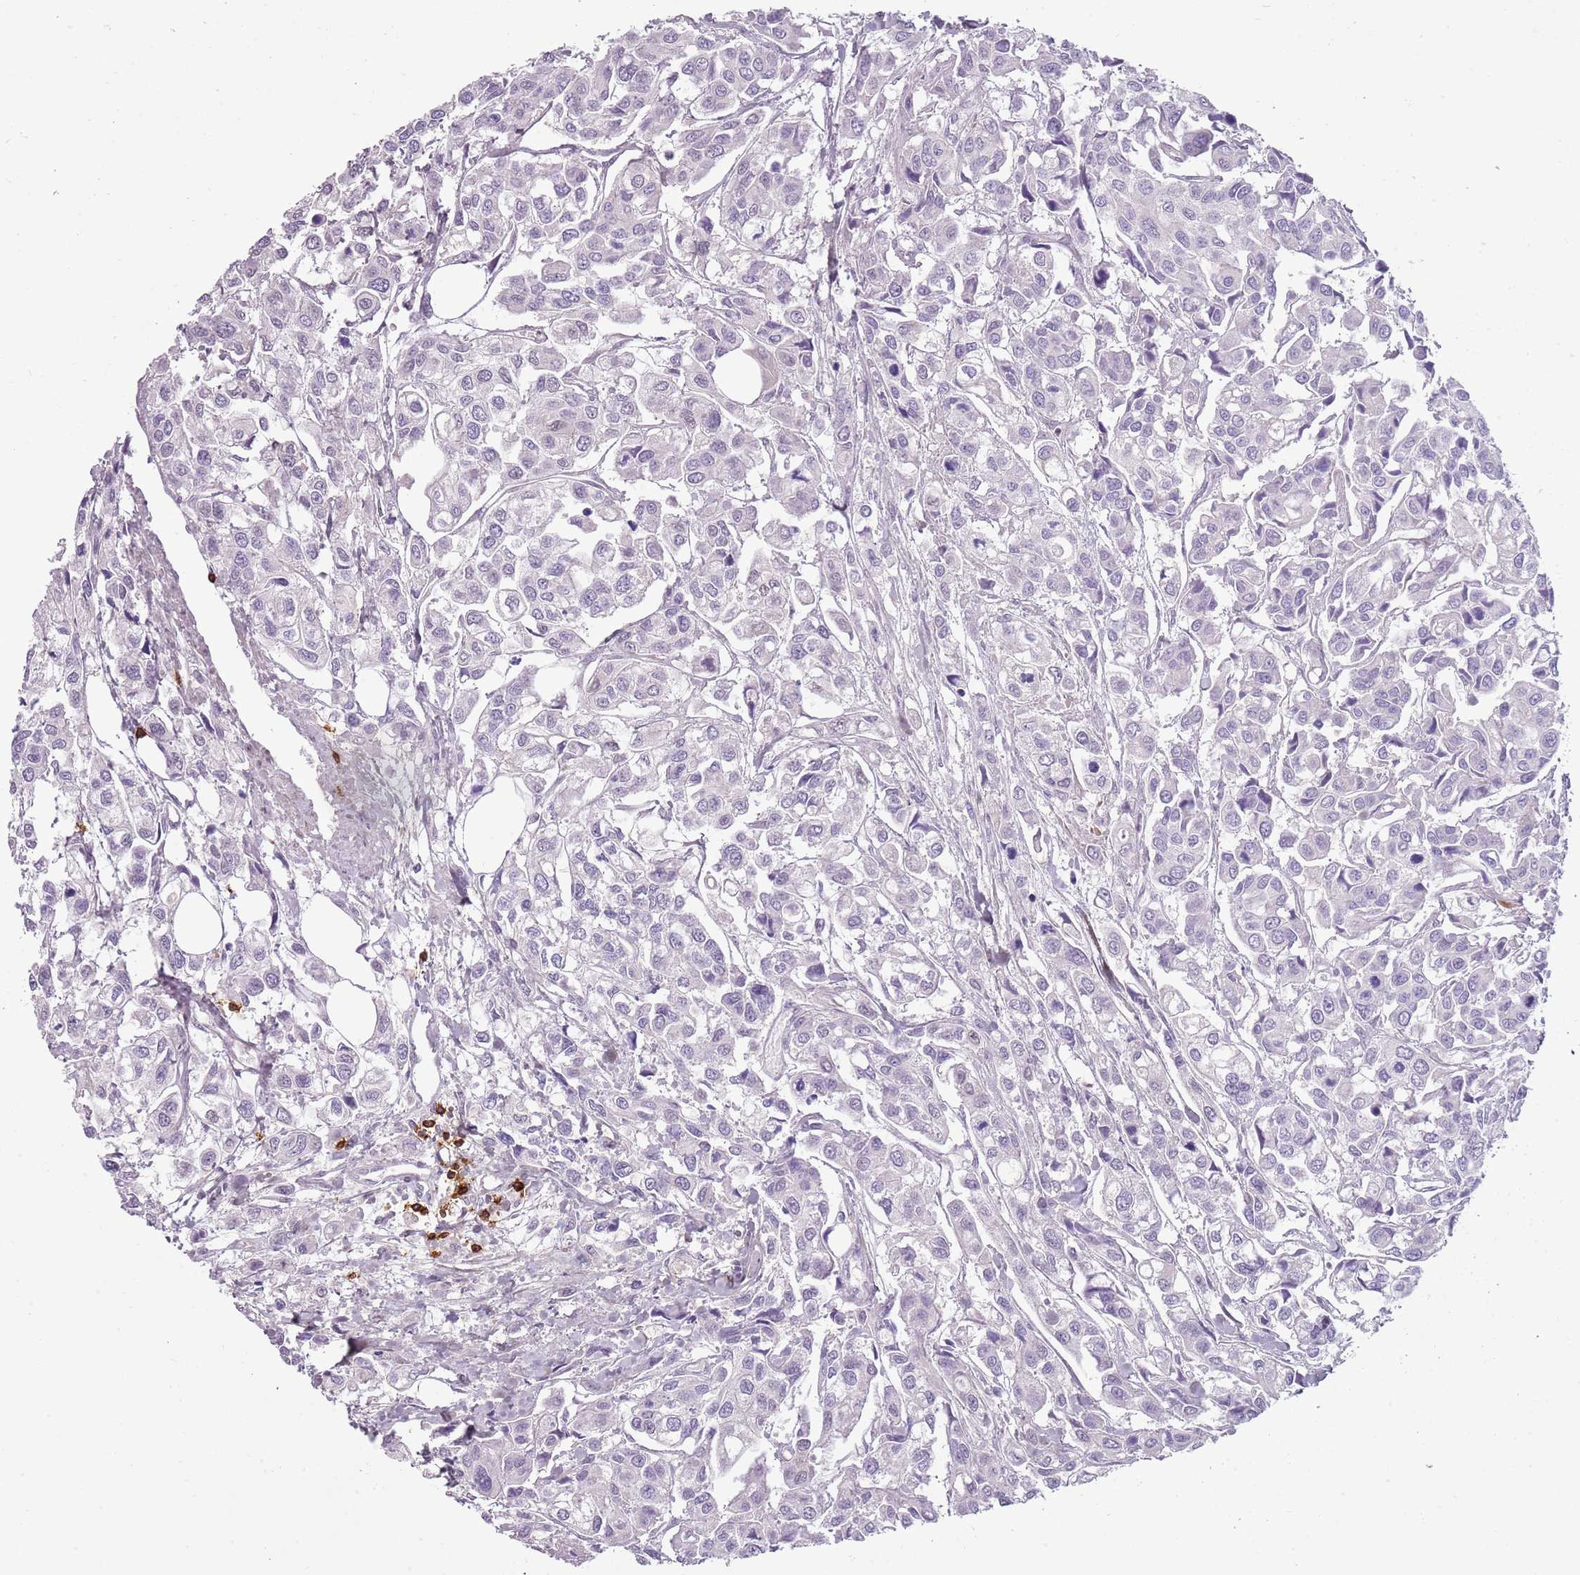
{"staining": {"intensity": "negative", "quantity": "none", "location": "none"}, "tissue": "urothelial cancer", "cell_type": "Tumor cells", "image_type": "cancer", "snomed": [{"axis": "morphology", "description": "Urothelial carcinoma, High grade"}, {"axis": "topography", "description": "Urinary bladder"}], "caption": "Tumor cells show no significant staining in high-grade urothelial carcinoma.", "gene": "ZNF583", "patient": {"sex": "male", "age": 67}}